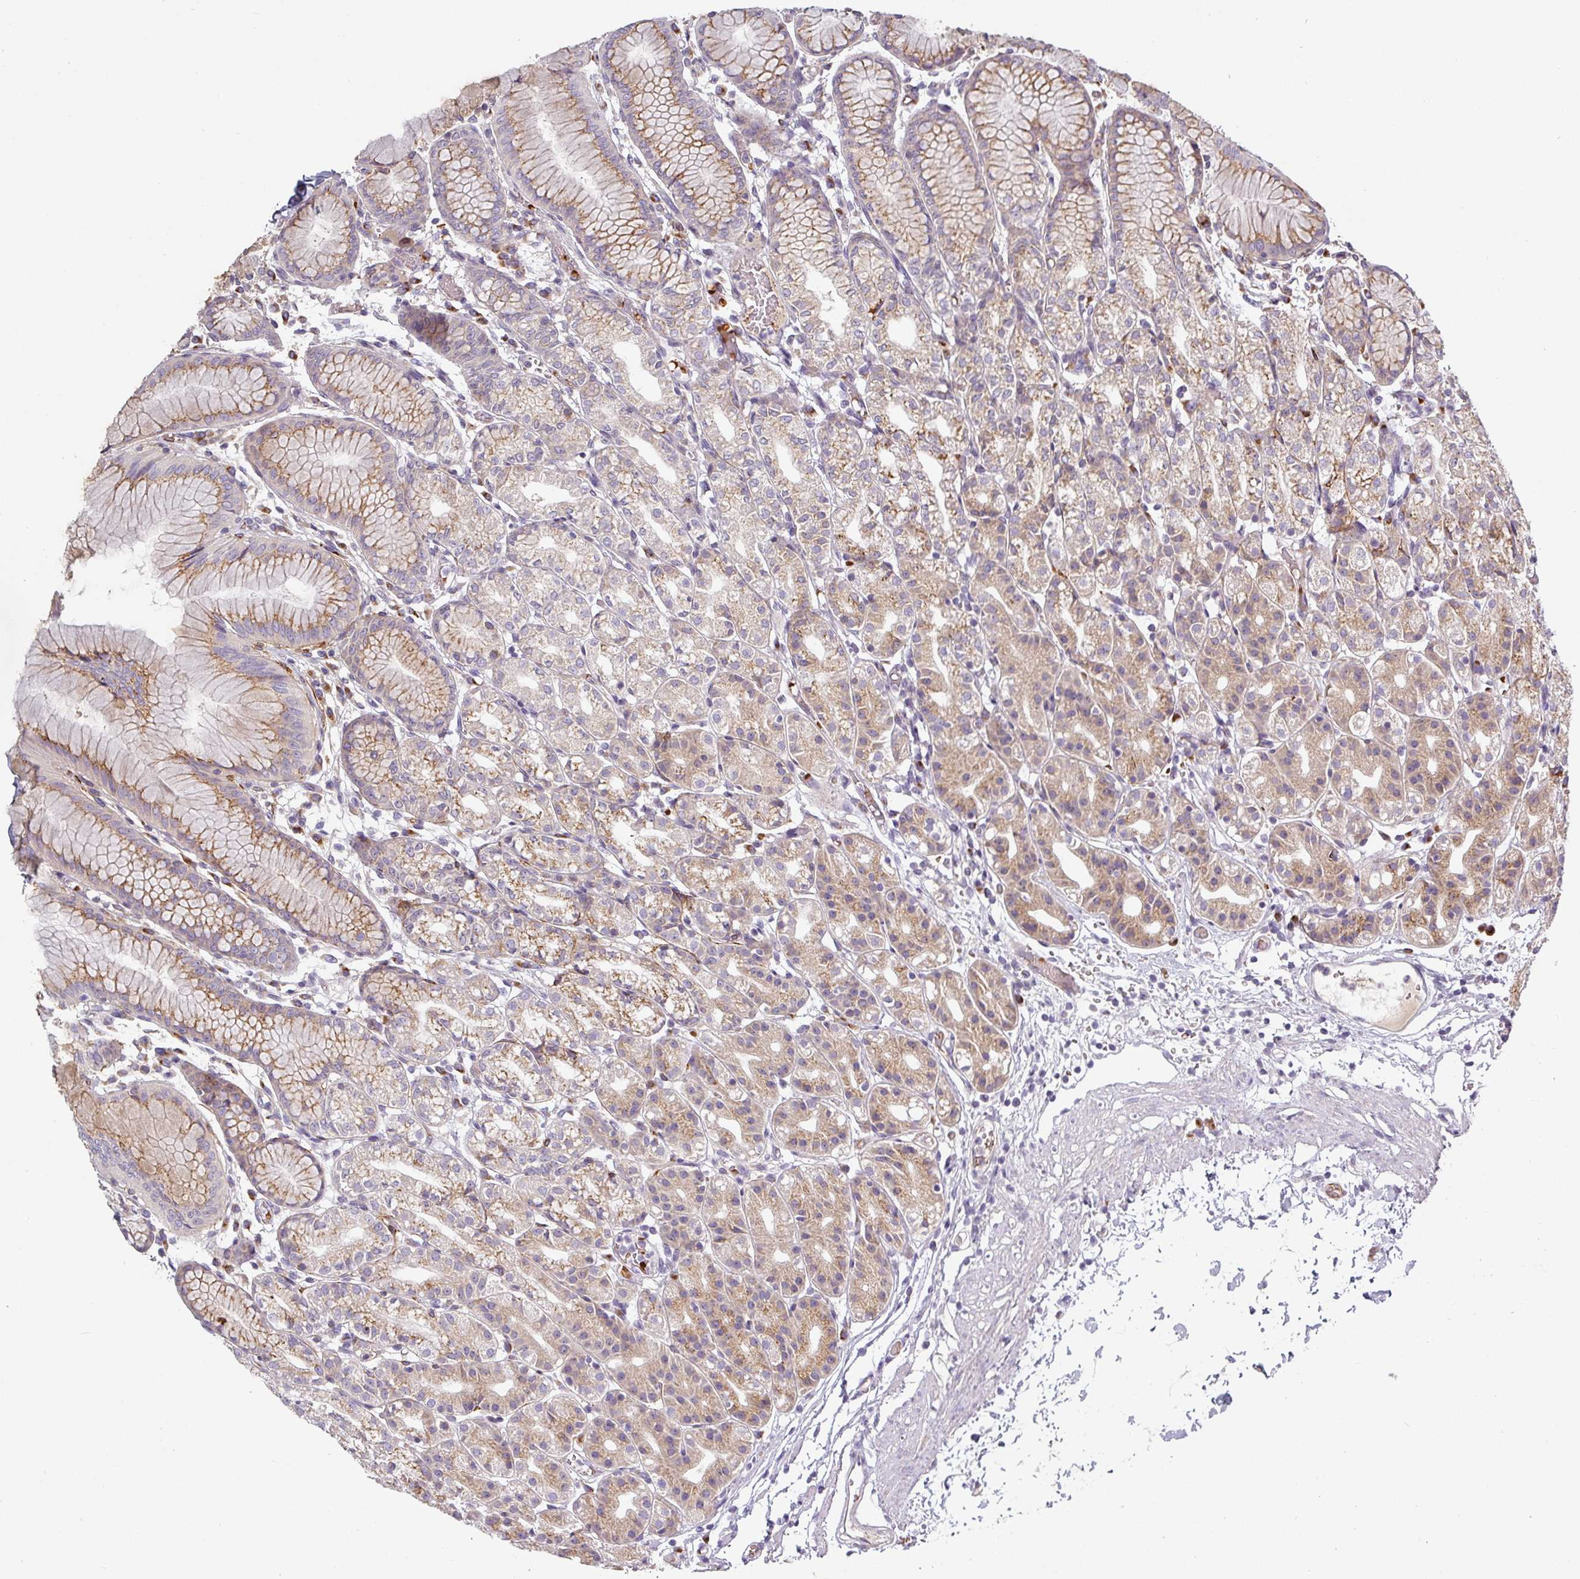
{"staining": {"intensity": "moderate", "quantity": "25%-75%", "location": "cytoplasmic/membranous"}, "tissue": "stomach", "cell_type": "Glandular cells", "image_type": "normal", "snomed": [{"axis": "morphology", "description": "Normal tissue, NOS"}, {"axis": "topography", "description": "Stomach"}], "caption": "Protein staining by immunohistochemistry (IHC) displays moderate cytoplasmic/membranous staining in about 25%-75% of glandular cells in normal stomach.", "gene": "PRODH2", "patient": {"sex": "female", "age": 57}}